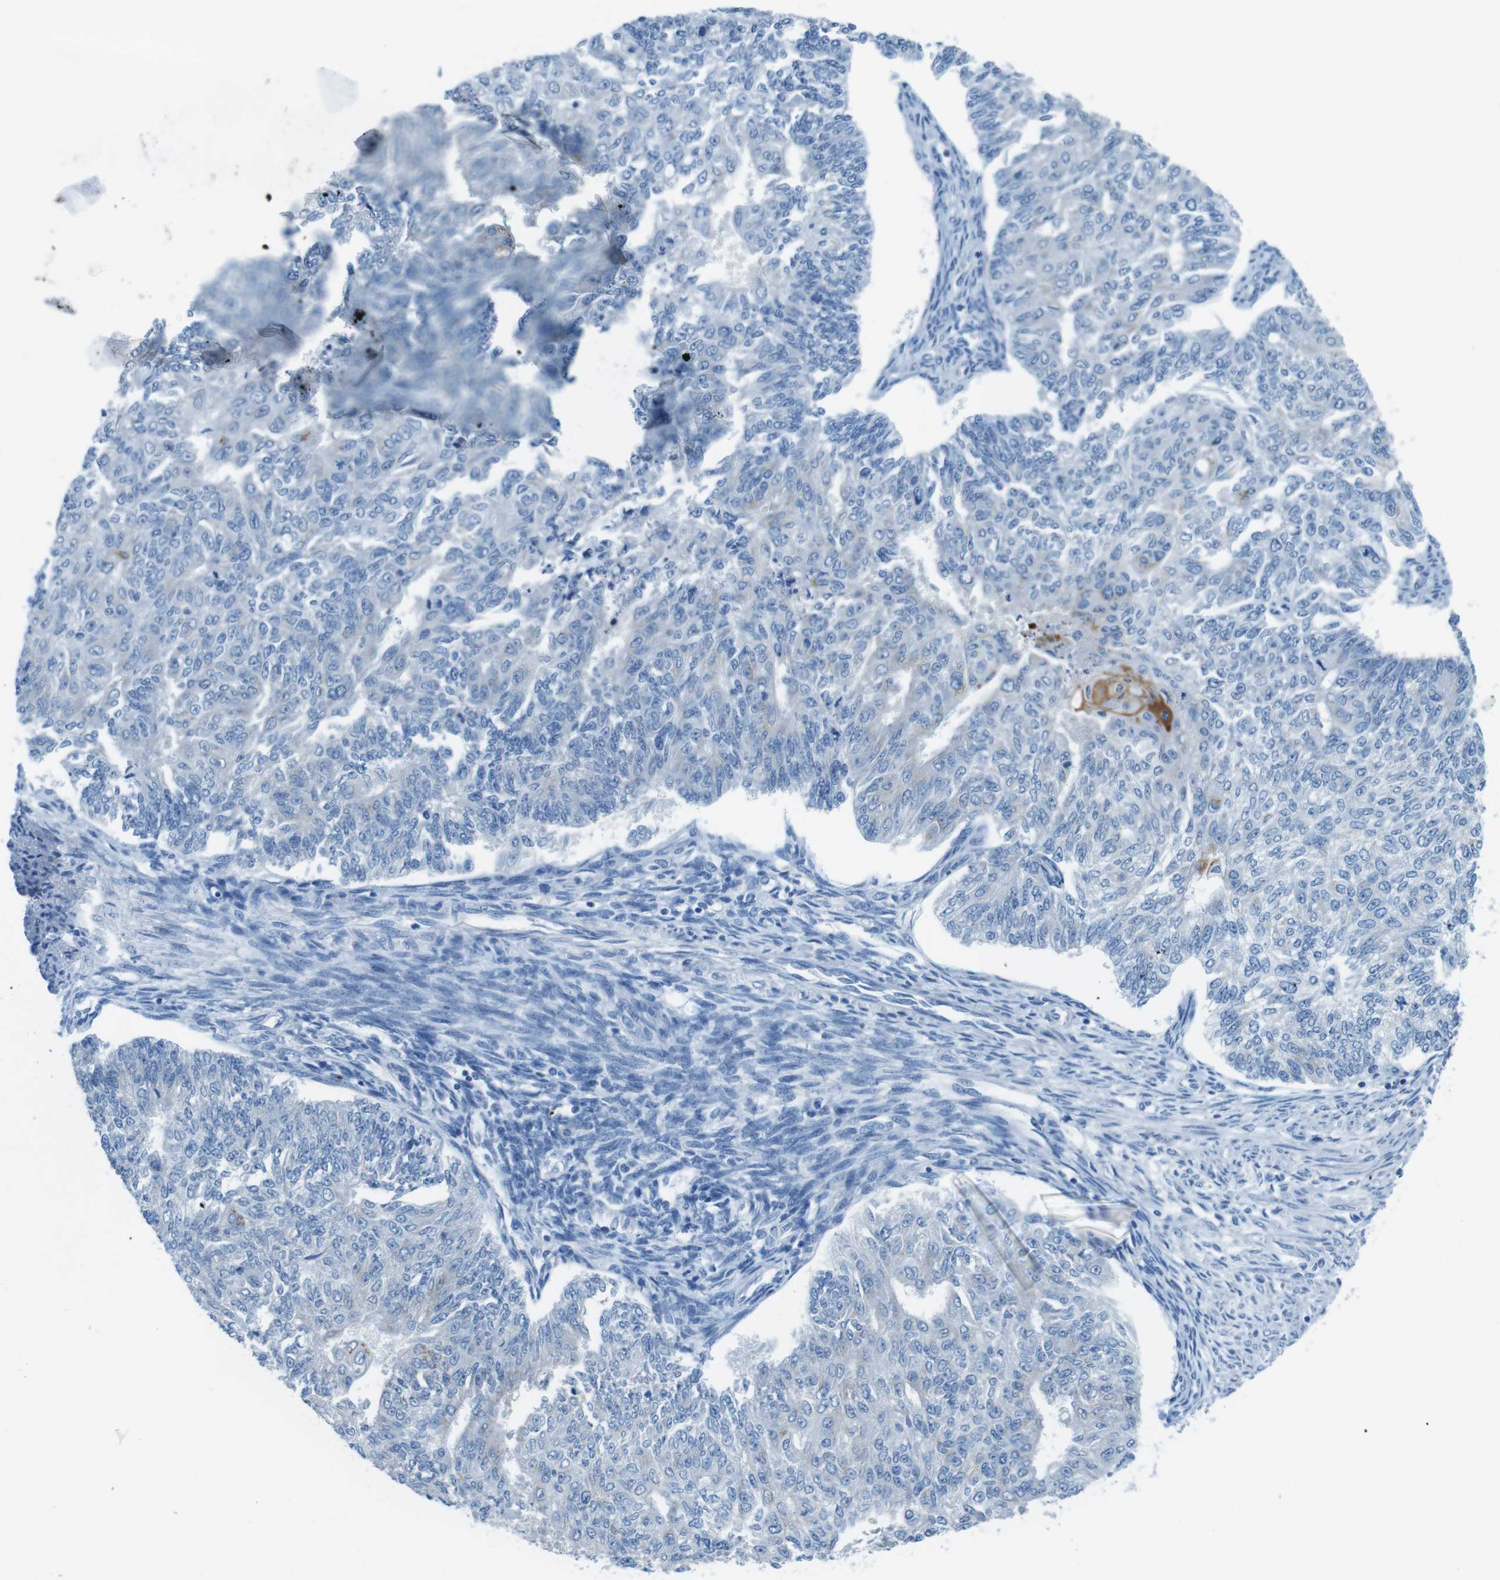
{"staining": {"intensity": "negative", "quantity": "none", "location": "none"}, "tissue": "endometrial cancer", "cell_type": "Tumor cells", "image_type": "cancer", "snomed": [{"axis": "morphology", "description": "Adenocarcinoma, NOS"}, {"axis": "topography", "description": "Endometrium"}], "caption": "The IHC photomicrograph has no significant positivity in tumor cells of adenocarcinoma (endometrial) tissue. (Brightfield microscopy of DAB (3,3'-diaminobenzidine) immunohistochemistry (IHC) at high magnification).", "gene": "SLC35A3", "patient": {"sex": "female", "age": 32}}